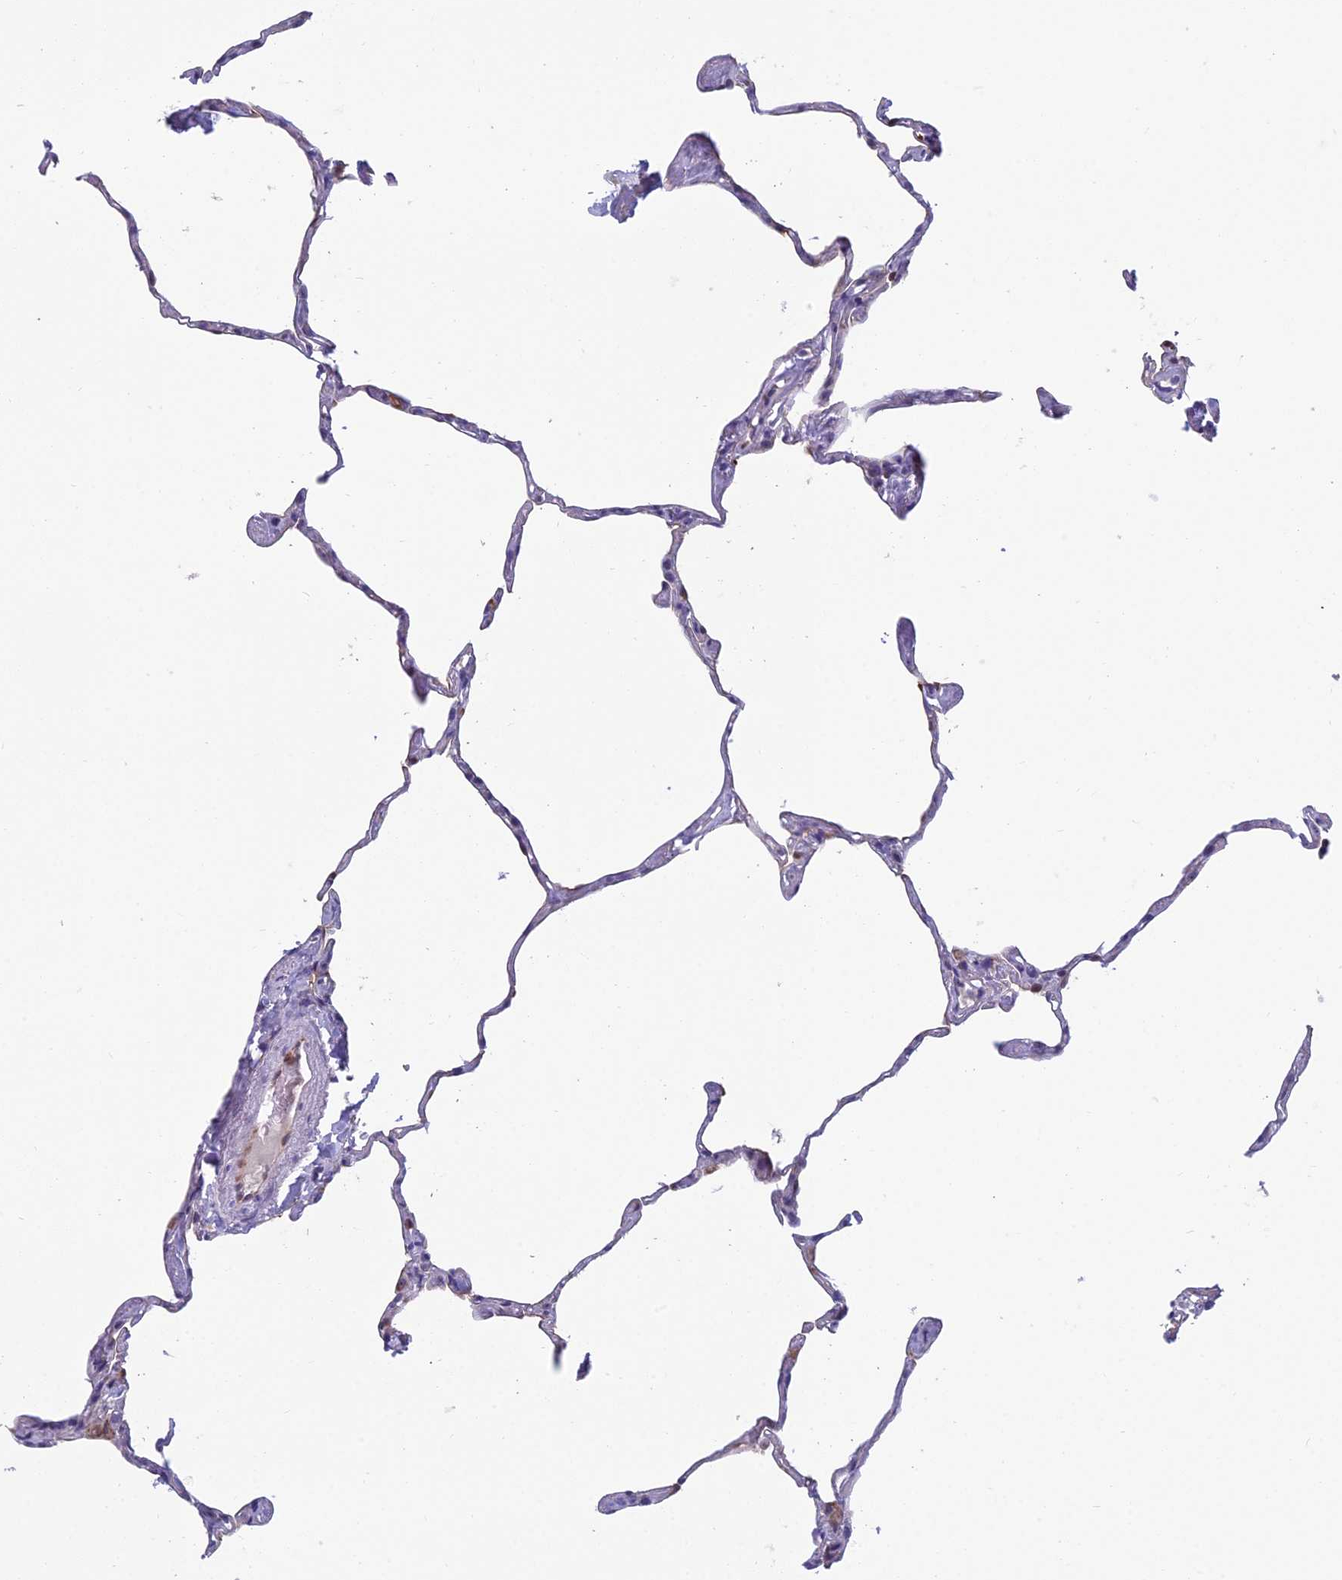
{"staining": {"intensity": "negative", "quantity": "none", "location": "none"}, "tissue": "lung", "cell_type": "Alveolar cells", "image_type": "normal", "snomed": [{"axis": "morphology", "description": "Normal tissue, NOS"}, {"axis": "topography", "description": "Lung"}], "caption": "High magnification brightfield microscopy of unremarkable lung stained with DAB (brown) and counterstained with hematoxylin (blue): alveolar cells show no significant staining. The staining was performed using DAB (3,3'-diaminobenzidine) to visualize the protein expression in brown, while the nuclei were stained in blue with hematoxylin (Magnification: 20x).", "gene": "NOC2L", "patient": {"sex": "male", "age": 65}}